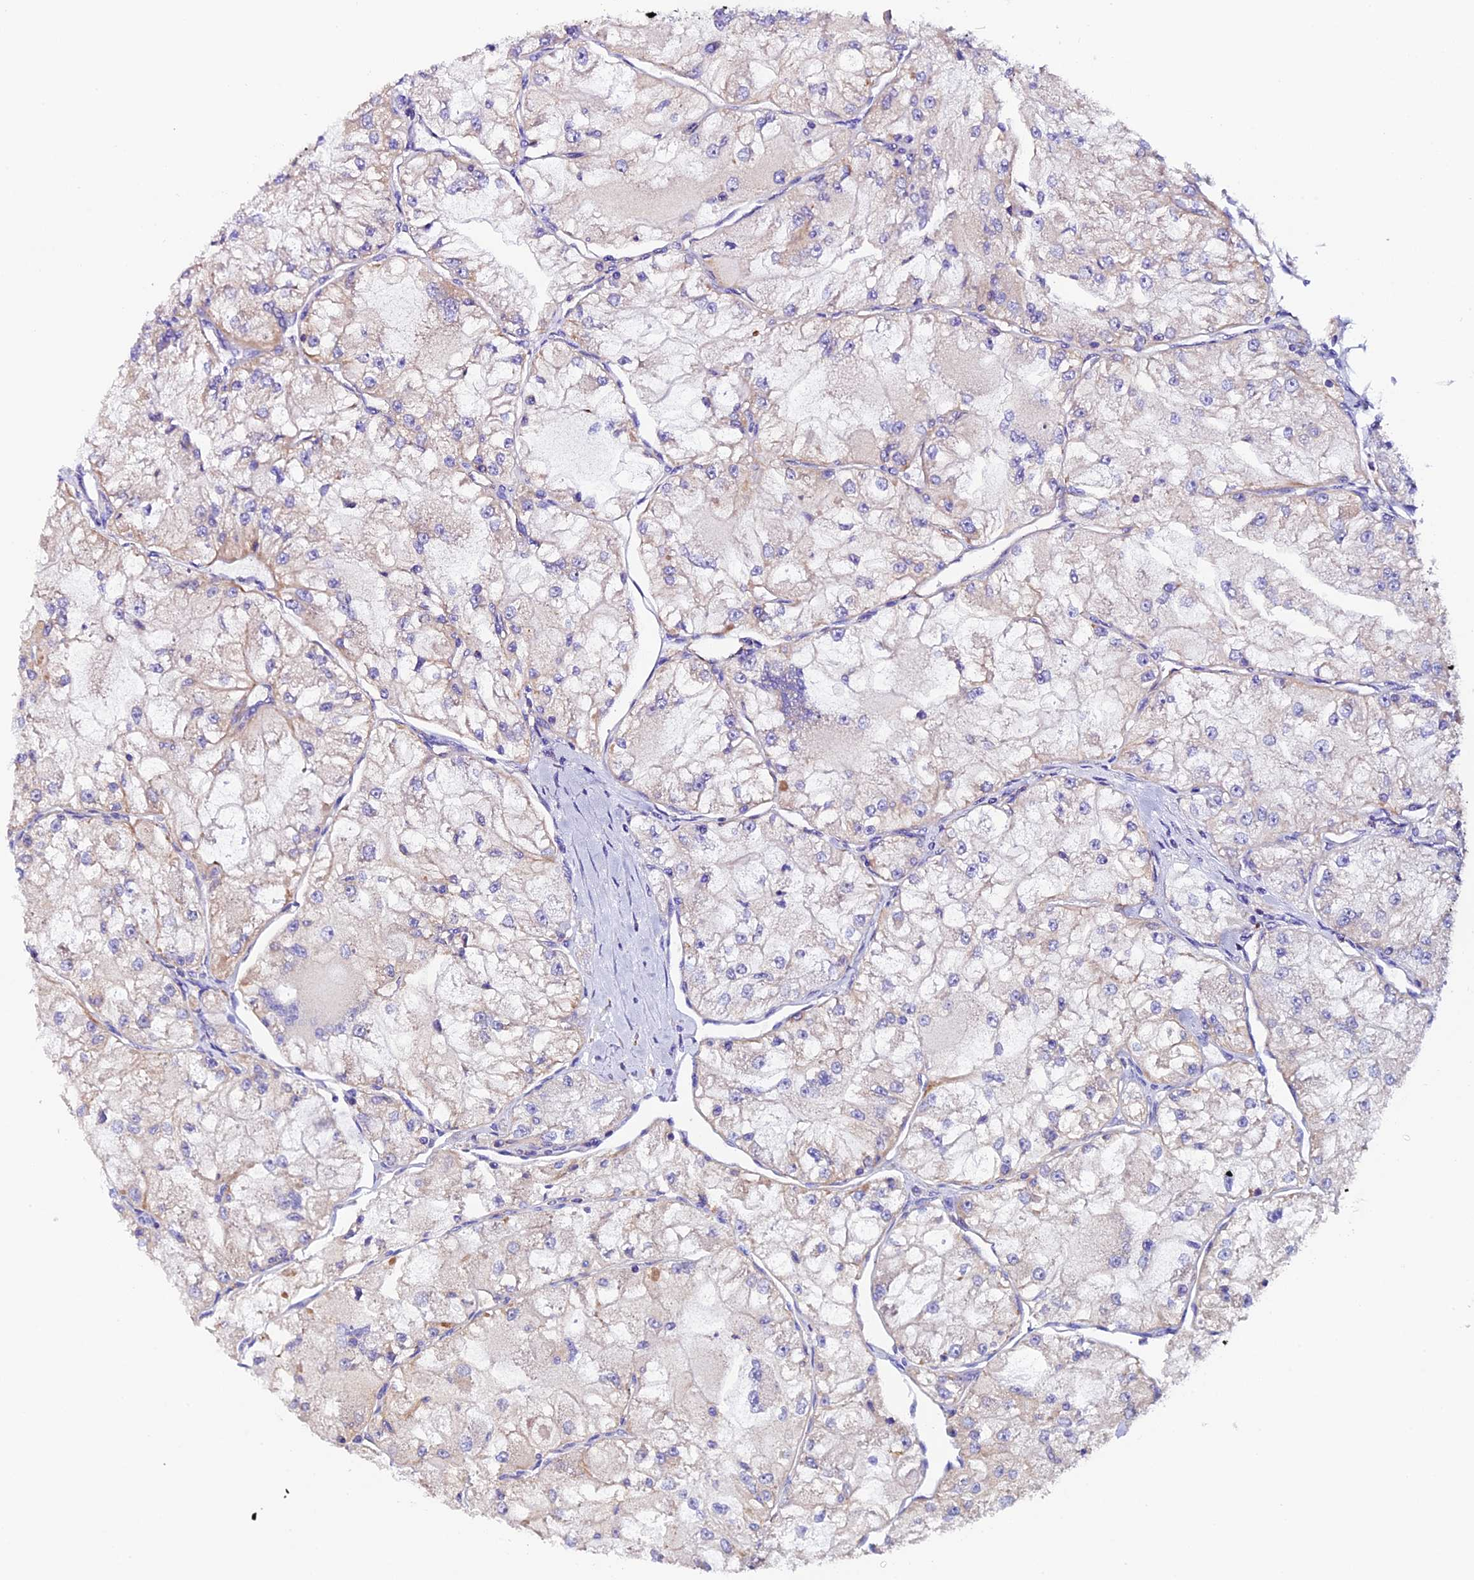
{"staining": {"intensity": "weak", "quantity": "<25%", "location": "cytoplasmic/membranous"}, "tissue": "renal cancer", "cell_type": "Tumor cells", "image_type": "cancer", "snomed": [{"axis": "morphology", "description": "Adenocarcinoma, NOS"}, {"axis": "topography", "description": "Kidney"}], "caption": "Immunohistochemical staining of renal cancer (adenocarcinoma) reveals no significant staining in tumor cells.", "gene": "COMTD1", "patient": {"sex": "female", "age": 72}}